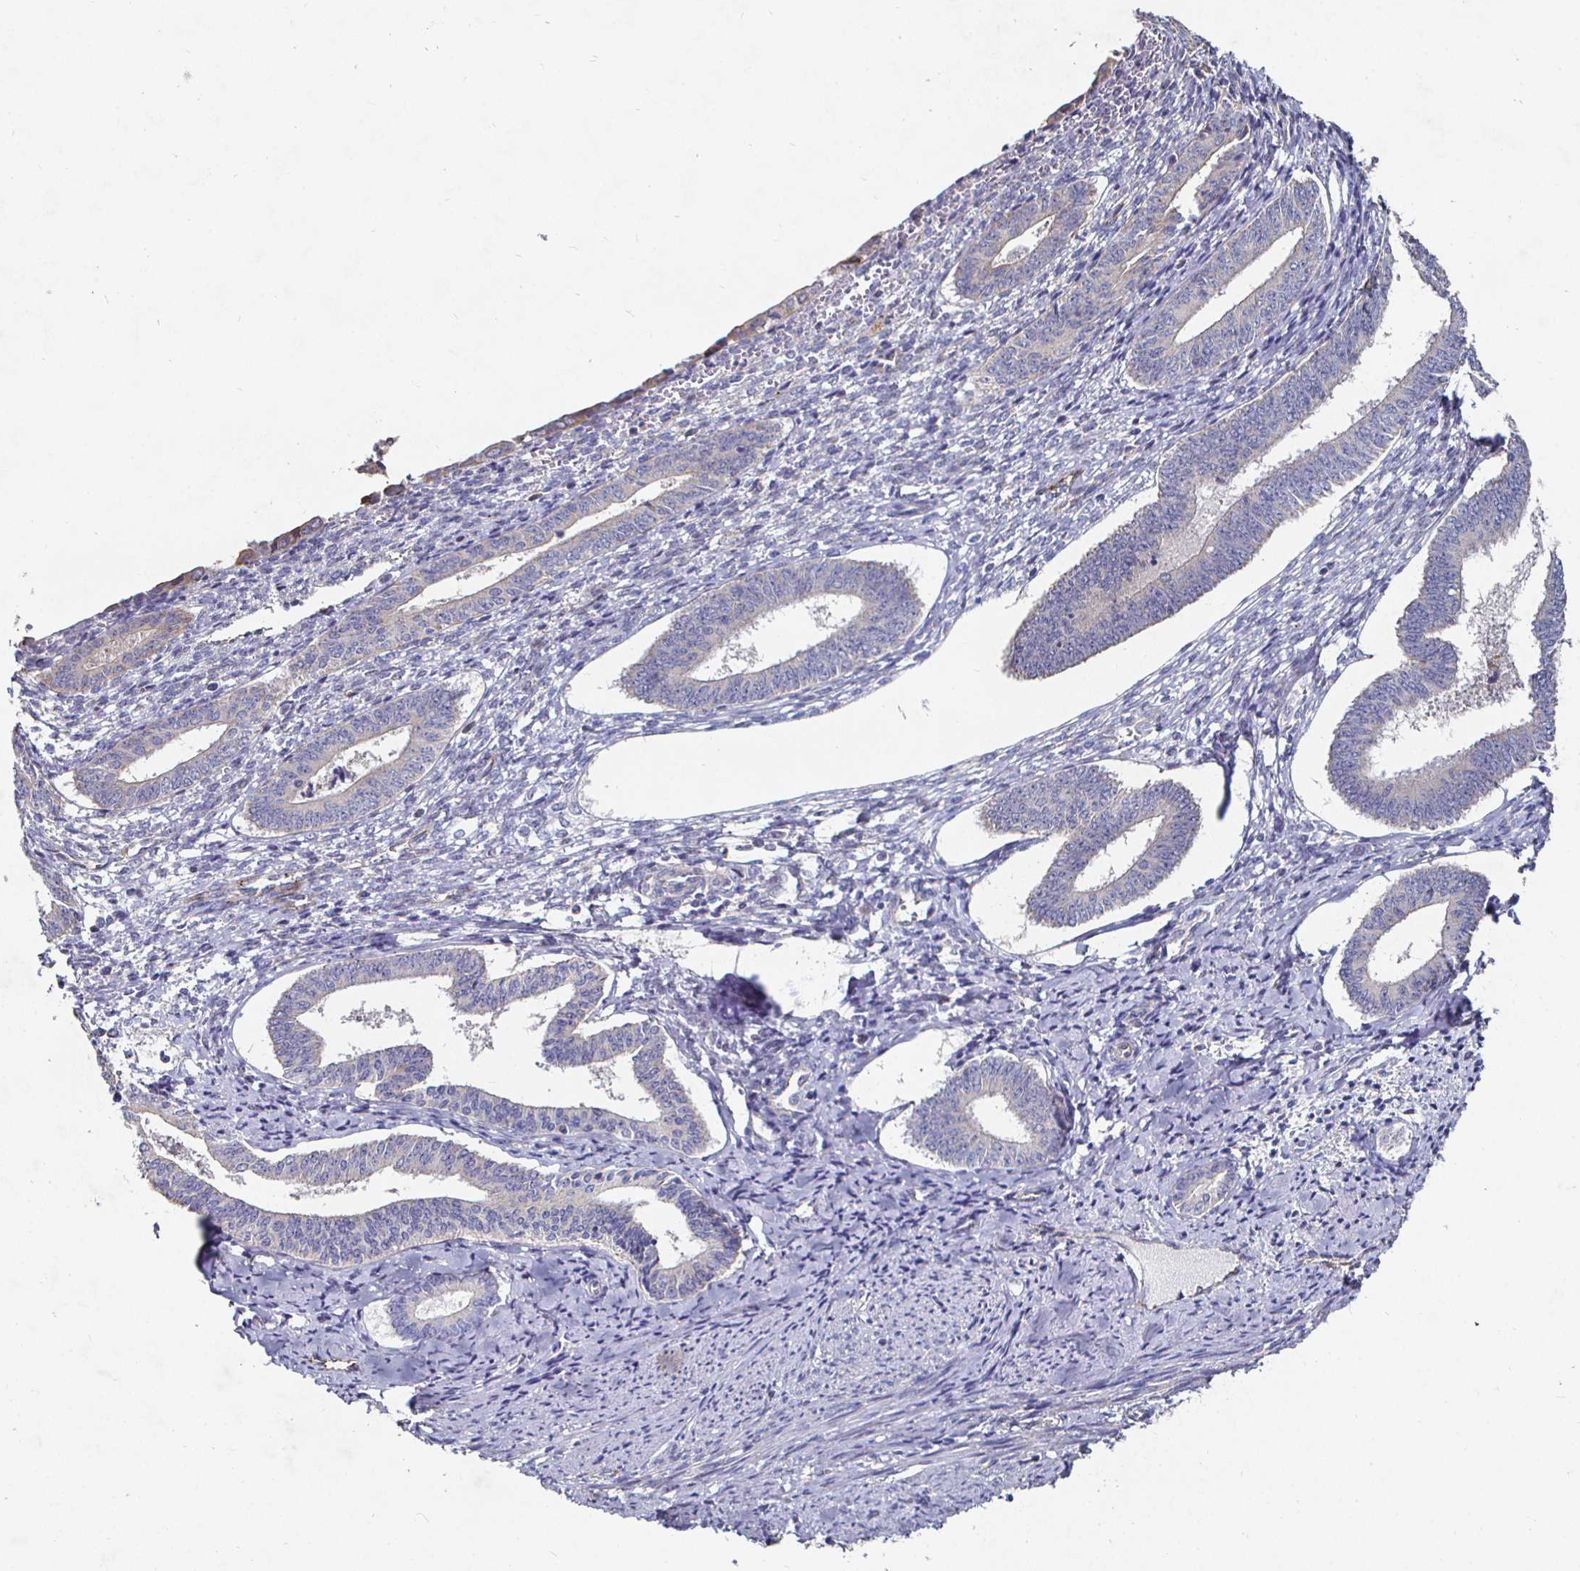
{"staining": {"intensity": "weak", "quantity": "25%-75%", "location": "cytoplasmic/membranous"}, "tissue": "cervical cancer", "cell_type": "Tumor cells", "image_type": "cancer", "snomed": [{"axis": "morphology", "description": "Squamous cell carcinoma, NOS"}, {"axis": "topography", "description": "Cervix"}], "caption": "Tumor cells exhibit weak cytoplasmic/membranous staining in about 25%-75% of cells in cervical cancer. (DAB IHC with brightfield microscopy, high magnification).", "gene": "NRSN1", "patient": {"sex": "female", "age": 59}}